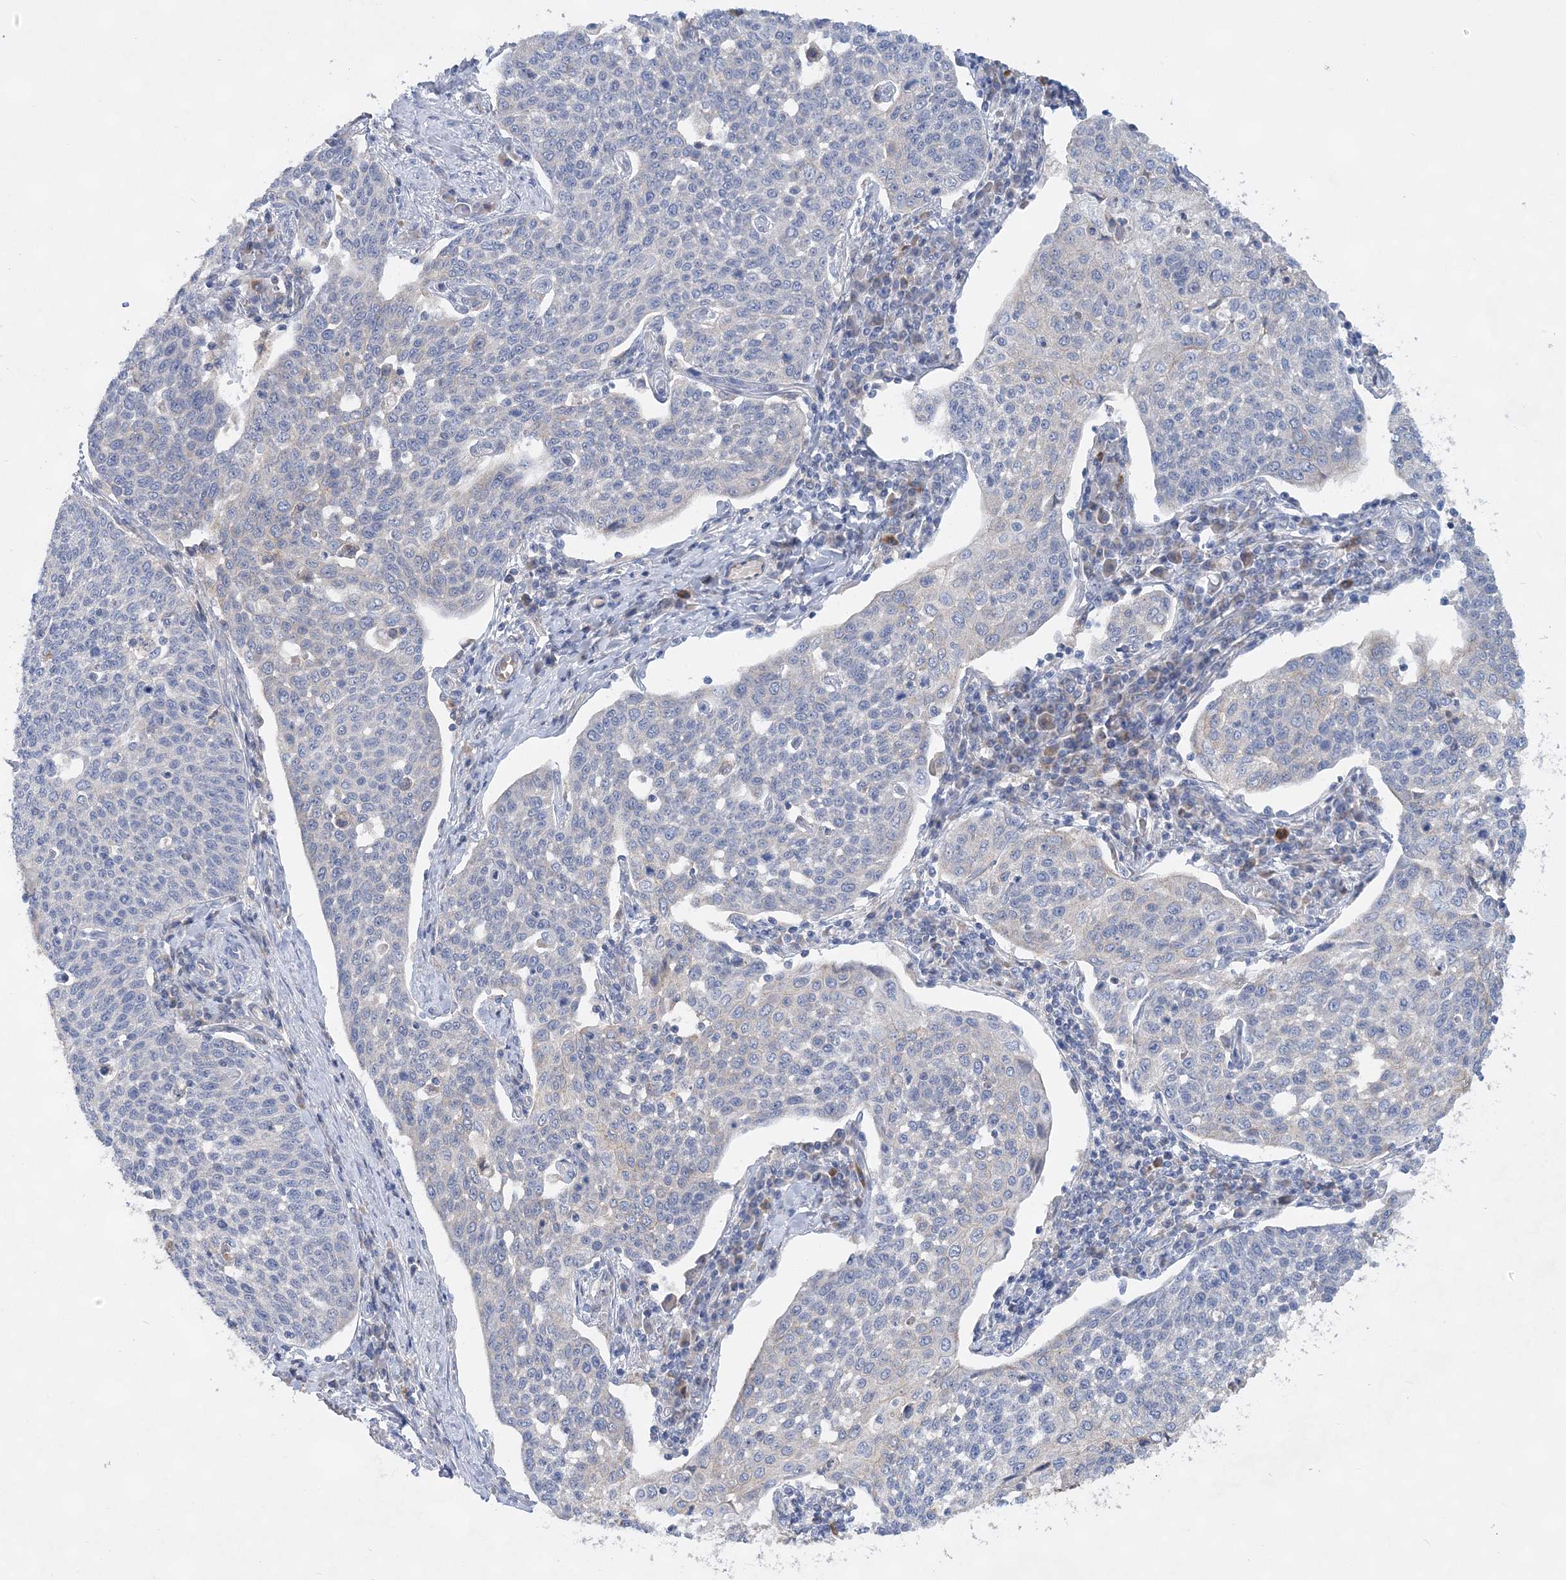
{"staining": {"intensity": "negative", "quantity": "none", "location": "none"}, "tissue": "cervical cancer", "cell_type": "Tumor cells", "image_type": "cancer", "snomed": [{"axis": "morphology", "description": "Squamous cell carcinoma, NOS"}, {"axis": "topography", "description": "Cervix"}], "caption": "High power microscopy micrograph of an immunohistochemistry micrograph of squamous cell carcinoma (cervical), revealing no significant staining in tumor cells. The staining was performed using DAB (3,3'-diaminobenzidine) to visualize the protein expression in brown, while the nuclei were stained in blue with hematoxylin (Magnification: 20x).", "gene": "TRAPPC13", "patient": {"sex": "female", "age": 34}}